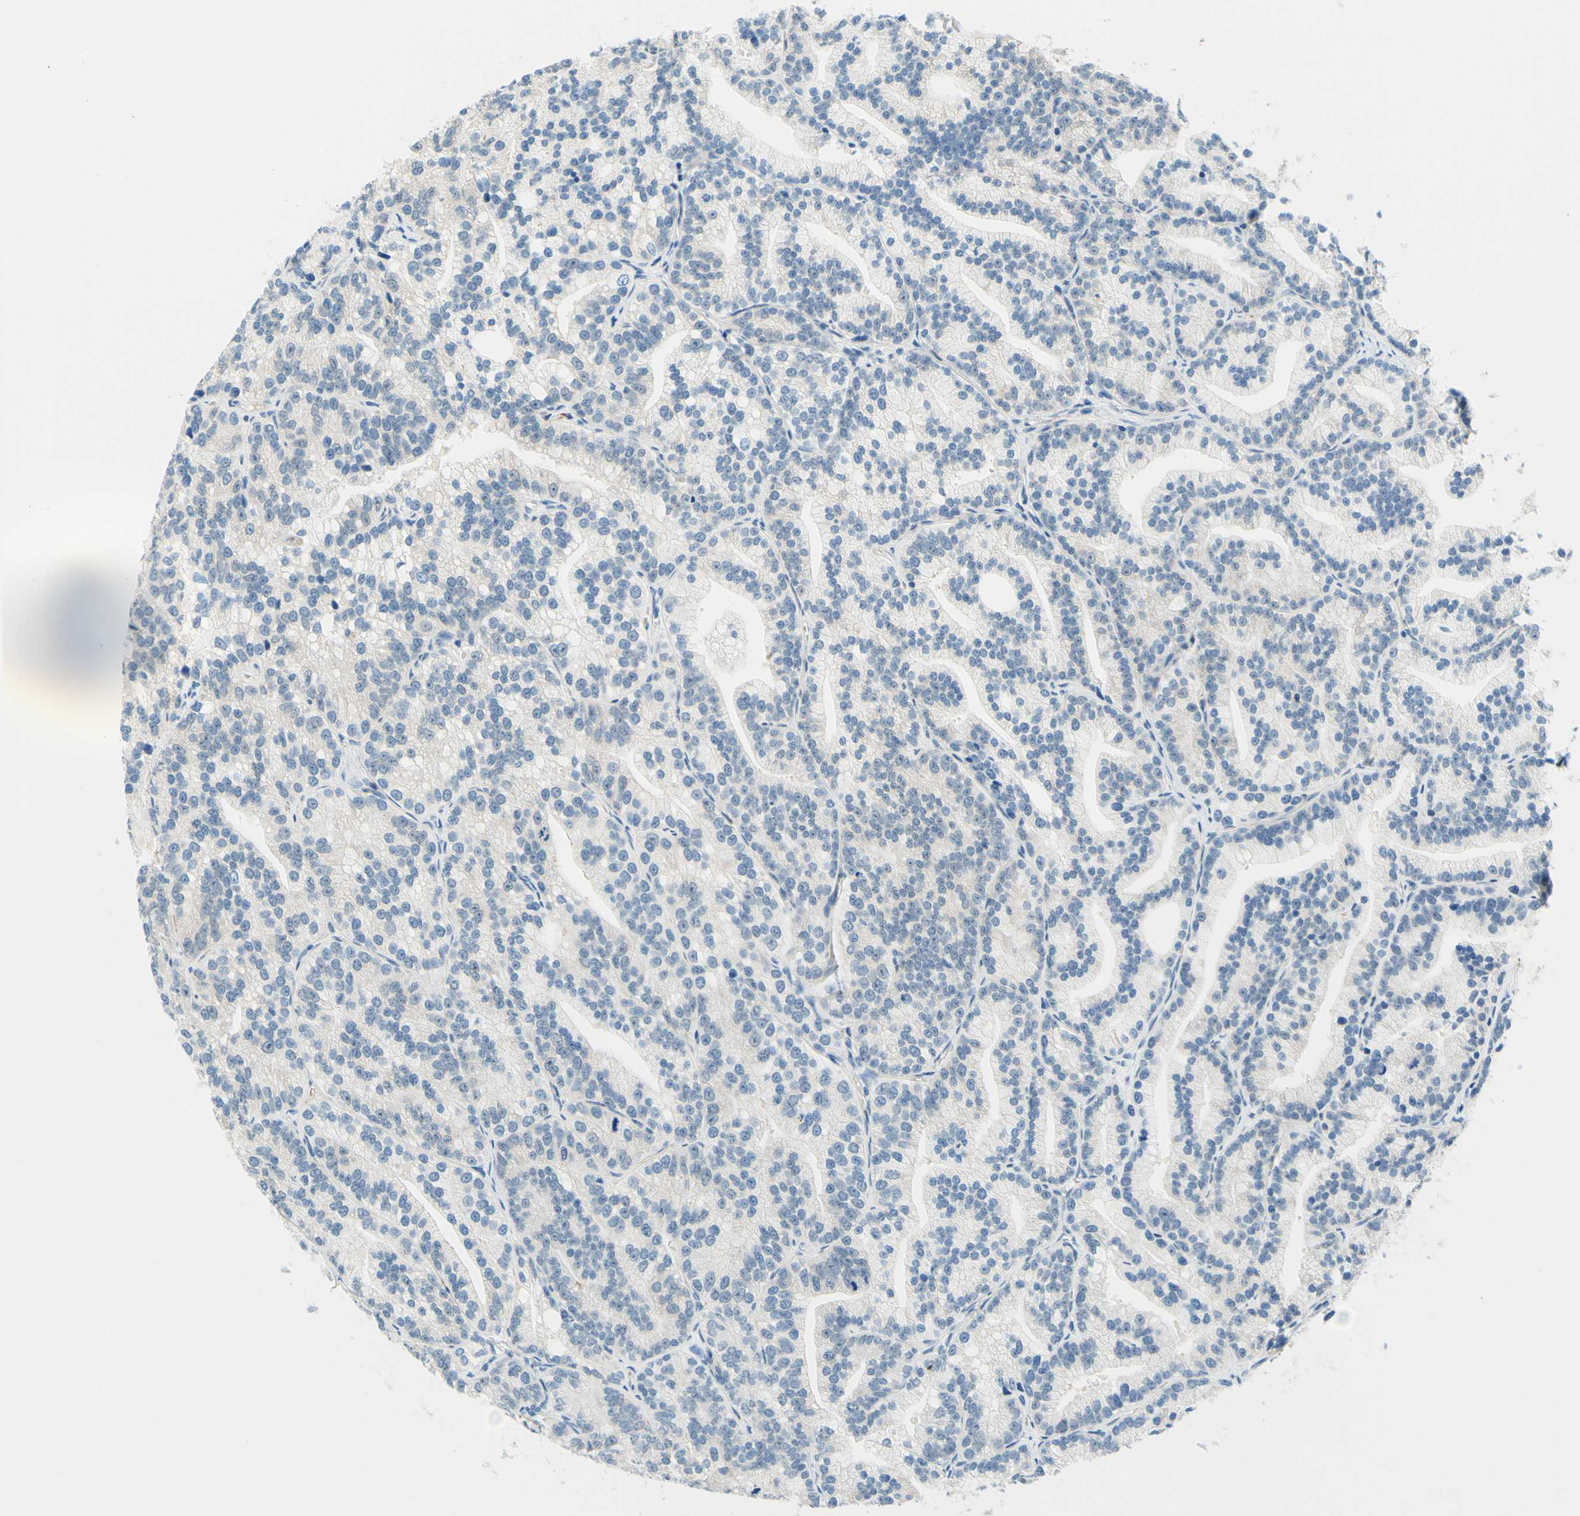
{"staining": {"intensity": "negative", "quantity": "none", "location": "none"}, "tissue": "prostate cancer", "cell_type": "Tumor cells", "image_type": "cancer", "snomed": [{"axis": "morphology", "description": "Adenocarcinoma, Low grade"}, {"axis": "topography", "description": "Prostate"}], "caption": "An IHC photomicrograph of prostate adenocarcinoma (low-grade) is shown. There is no staining in tumor cells of prostate adenocarcinoma (low-grade).", "gene": "TREM2", "patient": {"sex": "male", "age": 89}}